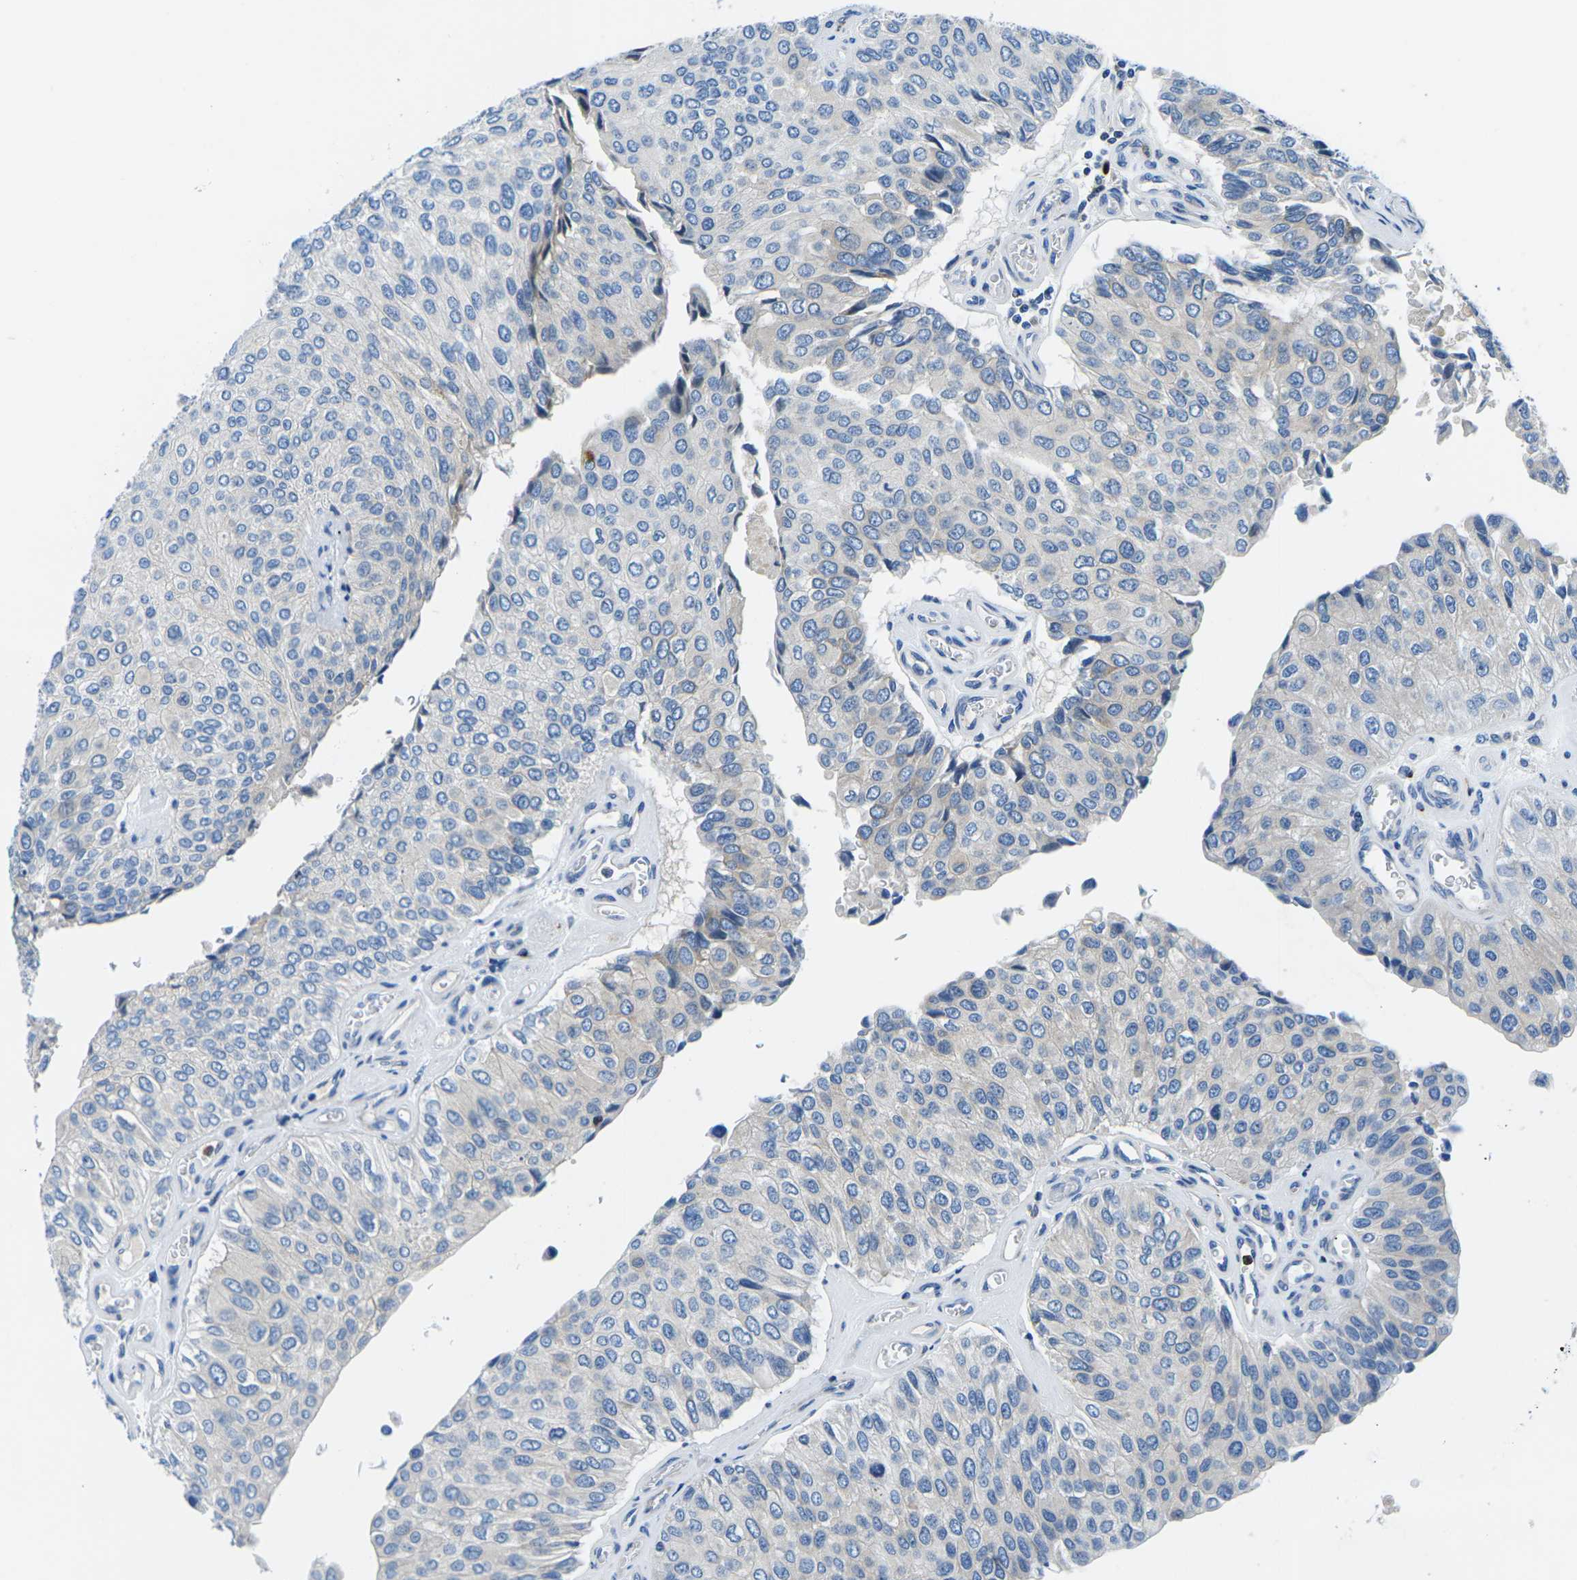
{"staining": {"intensity": "negative", "quantity": "none", "location": "none"}, "tissue": "urothelial cancer", "cell_type": "Tumor cells", "image_type": "cancer", "snomed": [{"axis": "morphology", "description": "Urothelial carcinoma, High grade"}, {"axis": "topography", "description": "Kidney"}, {"axis": "topography", "description": "Urinary bladder"}], "caption": "A photomicrograph of human urothelial carcinoma (high-grade) is negative for staining in tumor cells.", "gene": "MC4R", "patient": {"sex": "male", "age": 77}}